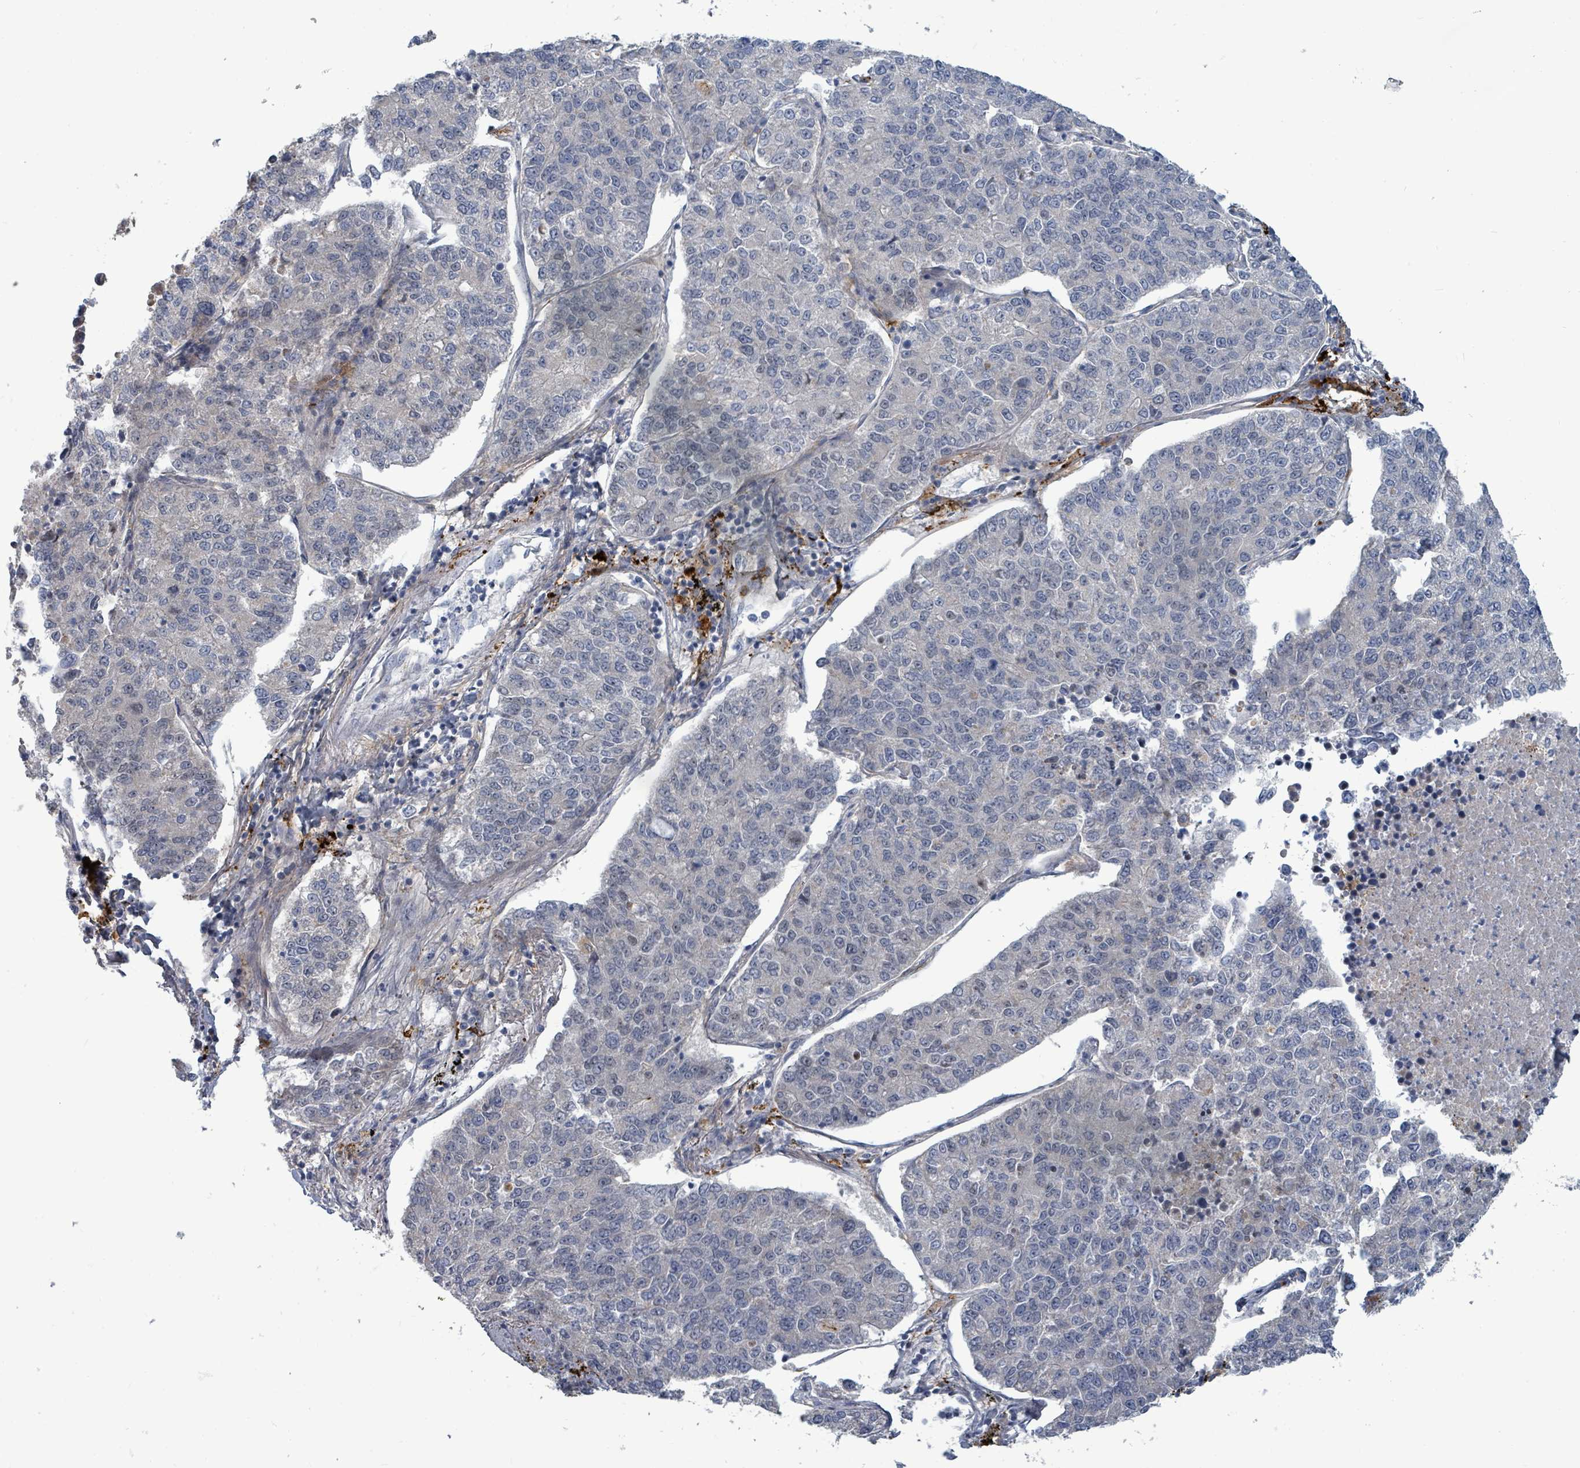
{"staining": {"intensity": "negative", "quantity": "none", "location": "none"}, "tissue": "lung cancer", "cell_type": "Tumor cells", "image_type": "cancer", "snomed": [{"axis": "morphology", "description": "Adenocarcinoma, NOS"}, {"axis": "topography", "description": "Lung"}], "caption": "There is no significant staining in tumor cells of adenocarcinoma (lung). (Brightfield microscopy of DAB immunohistochemistry at high magnification).", "gene": "TRDMT1", "patient": {"sex": "male", "age": 49}}